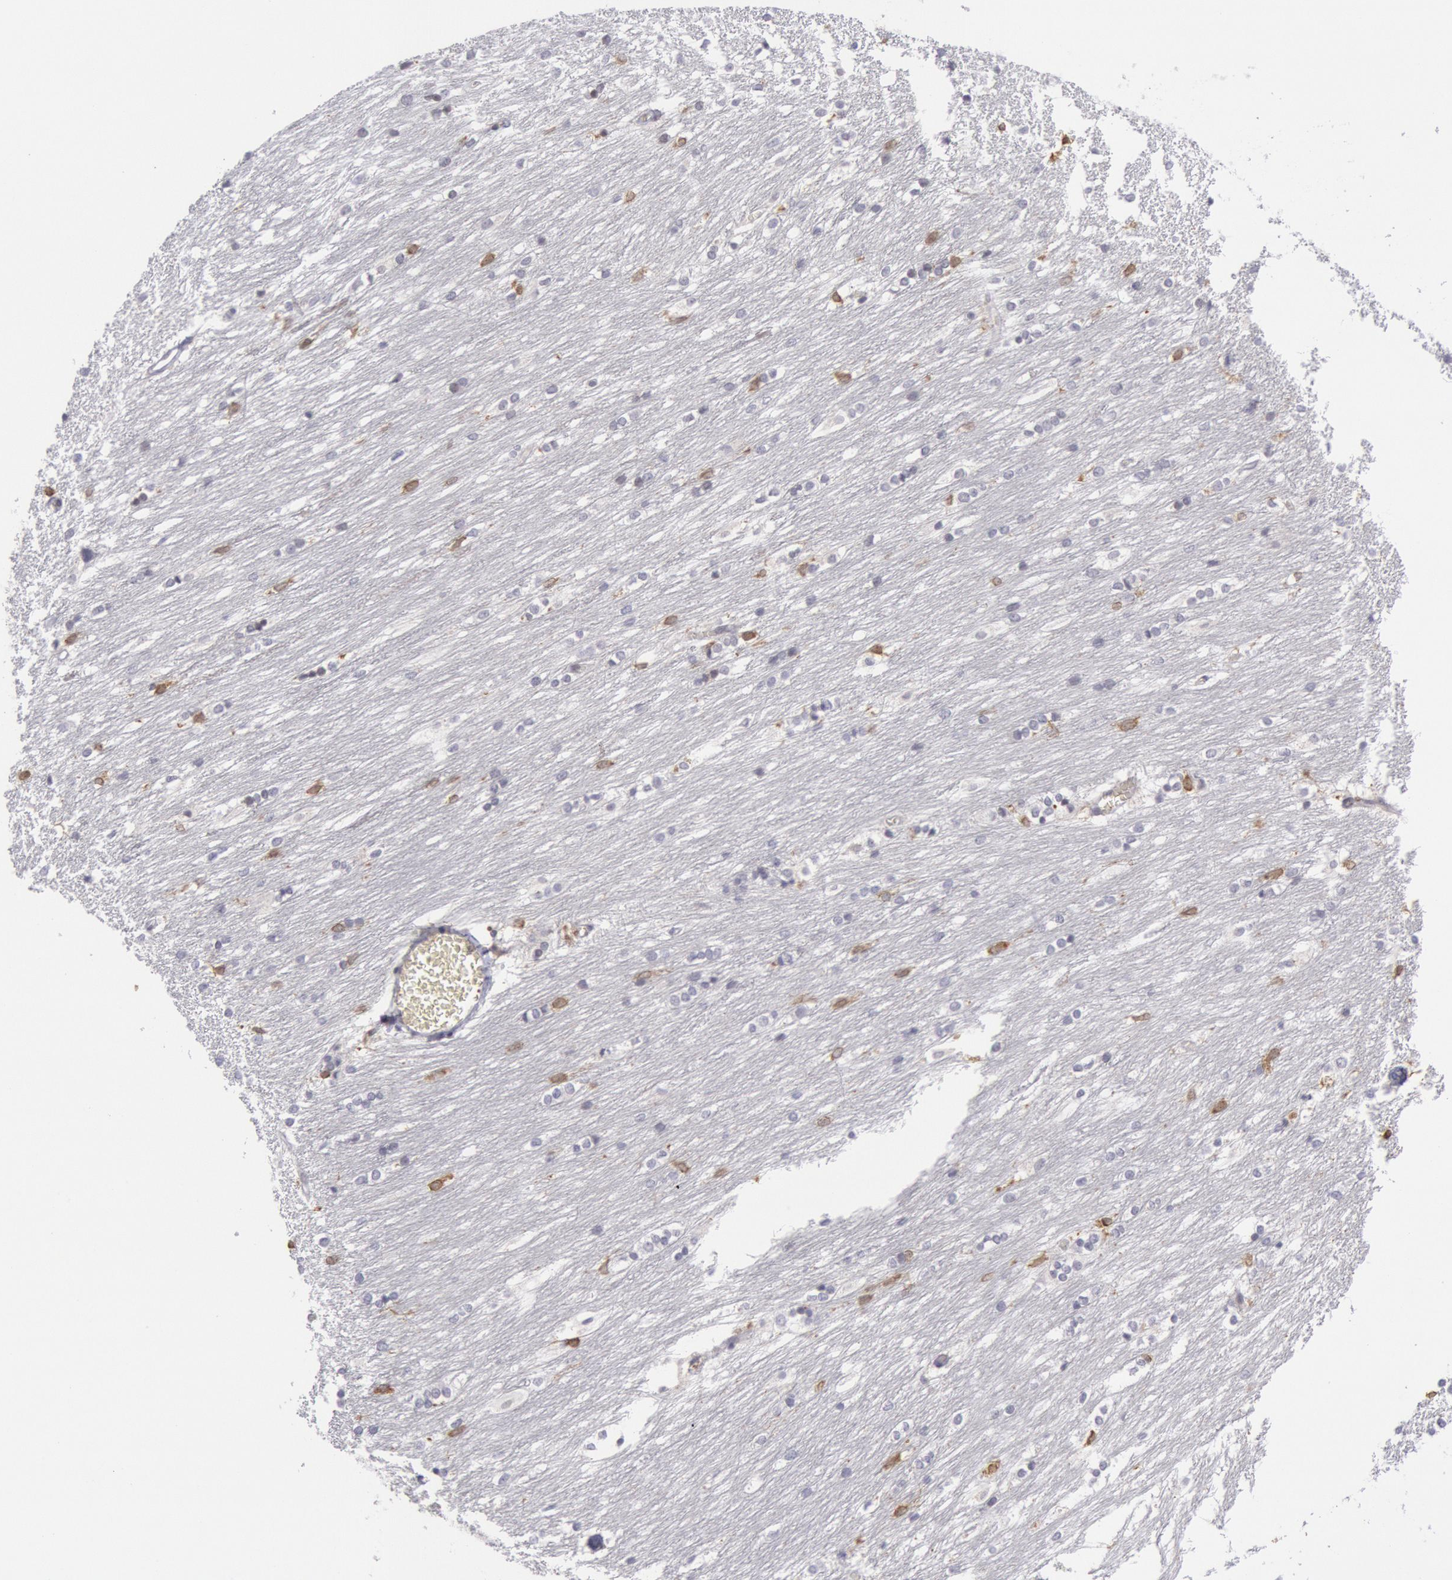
{"staining": {"intensity": "weak", "quantity": "<25%", "location": "cytoplasmic/membranous"}, "tissue": "caudate", "cell_type": "Glial cells", "image_type": "normal", "snomed": [{"axis": "morphology", "description": "Normal tissue, NOS"}, {"axis": "topography", "description": "Lateral ventricle wall"}], "caption": "Human caudate stained for a protein using immunohistochemistry (IHC) shows no positivity in glial cells.", "gene": "PTGS2", "patient": {"sex": "female", "age": 19}}